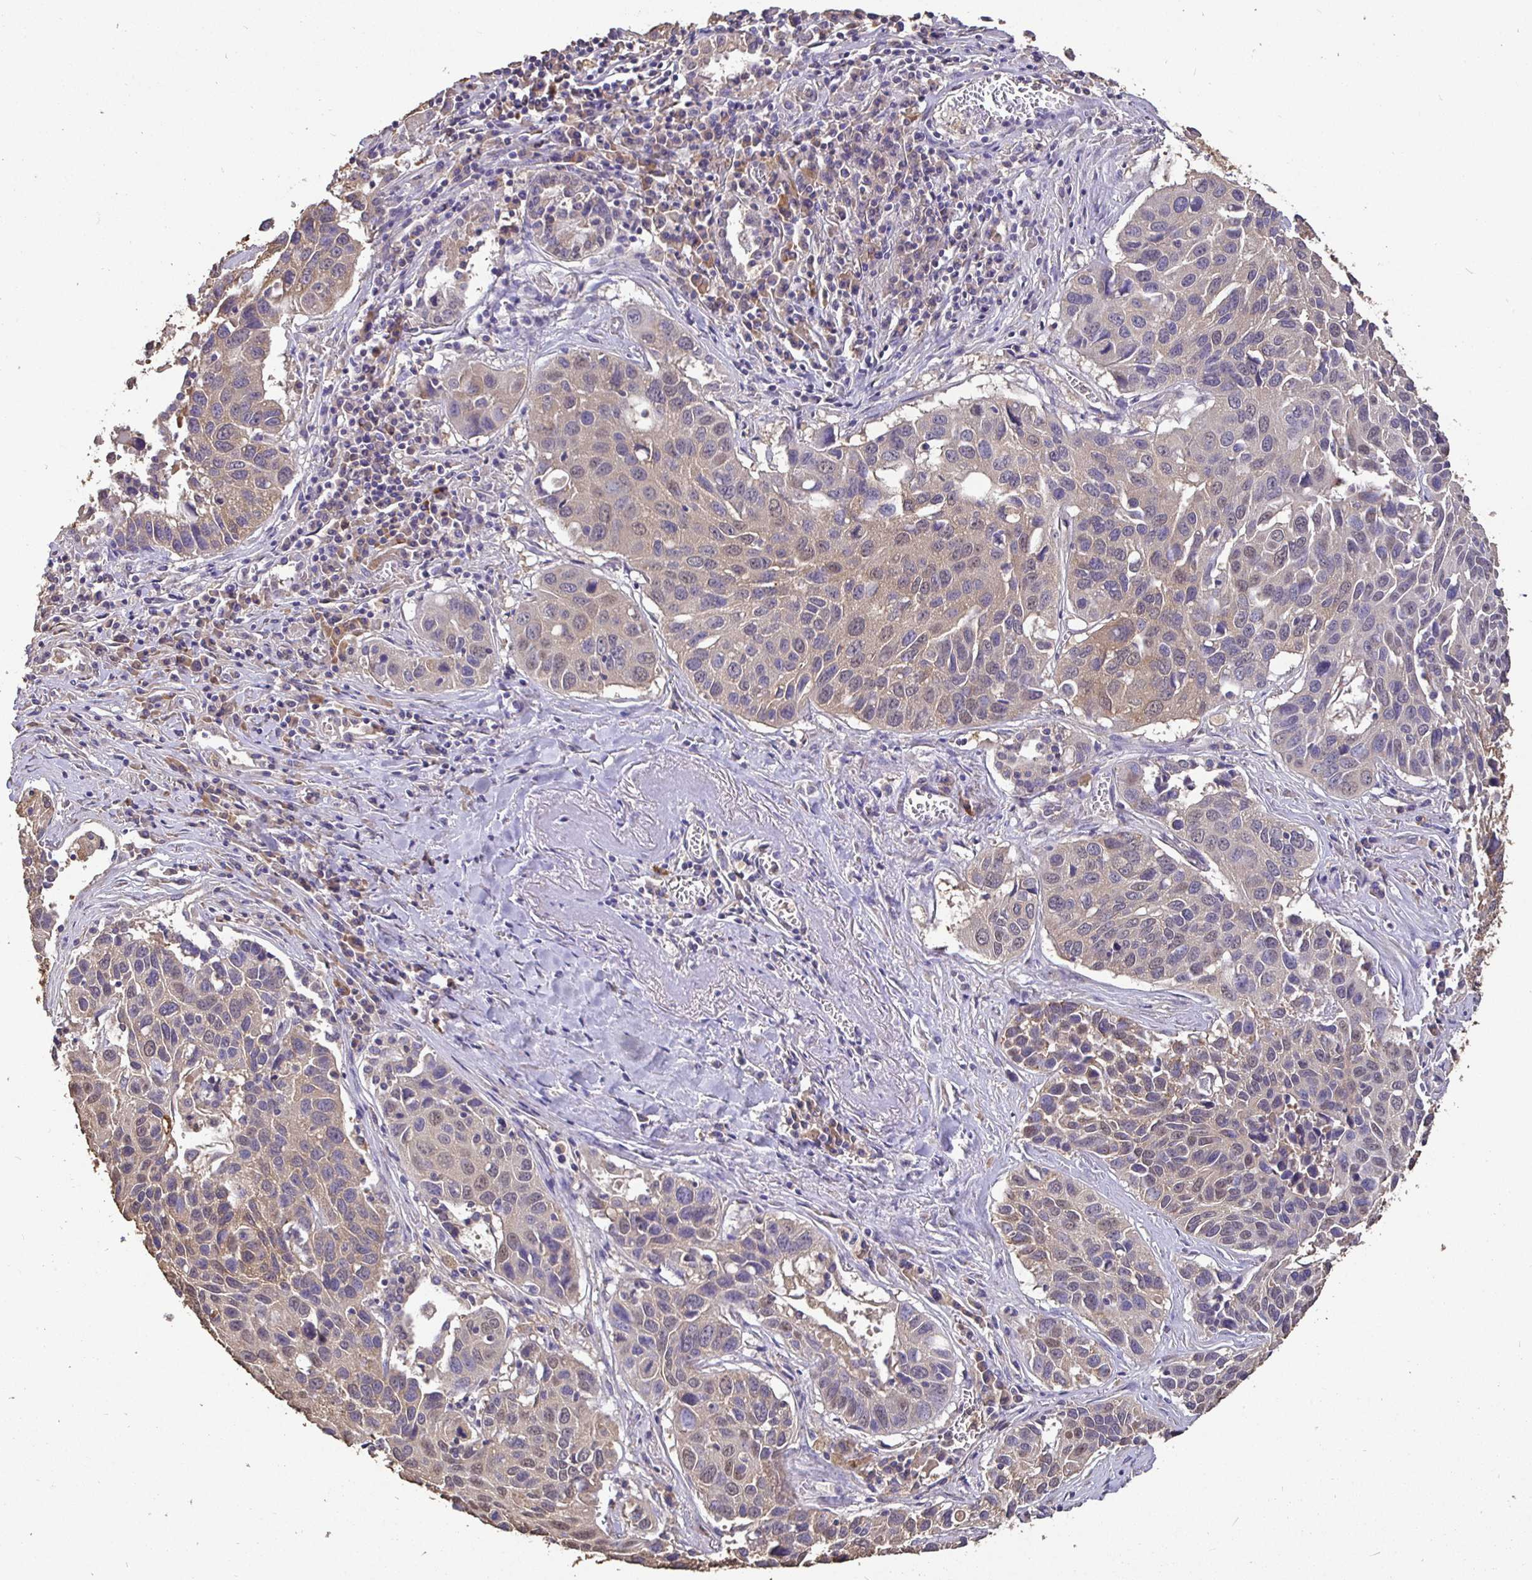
{"staining": {"intensity": "weak", "quantity": "25%-75%", "location": "cytoplasmic/membranous"}, "tissue": "lung cancer", "cell_type": "Tumor cells", "image_type": "cancer", "snomed": [{"axis": "morphology", "description": "Squamous cell carcinoma, NOS"}, {"axis": "topography", "description": "Lung"}], "caption": "Immunohistochemistry (IHC) staining of lung cancer (squamous cell carcinoma), which demonstrates low levels of weak cytoplasmic/membranous expression in about 25%-75% of tumor cells indicating weak cytoplasmic/membranous protein positivity. The staining was performed using DAB (brown) for protein detection and nuclei were counterstained in hematoxylin (blue).", "gene": "MAPK8IP3", "patient": {"sex": "female", "age": 61}}